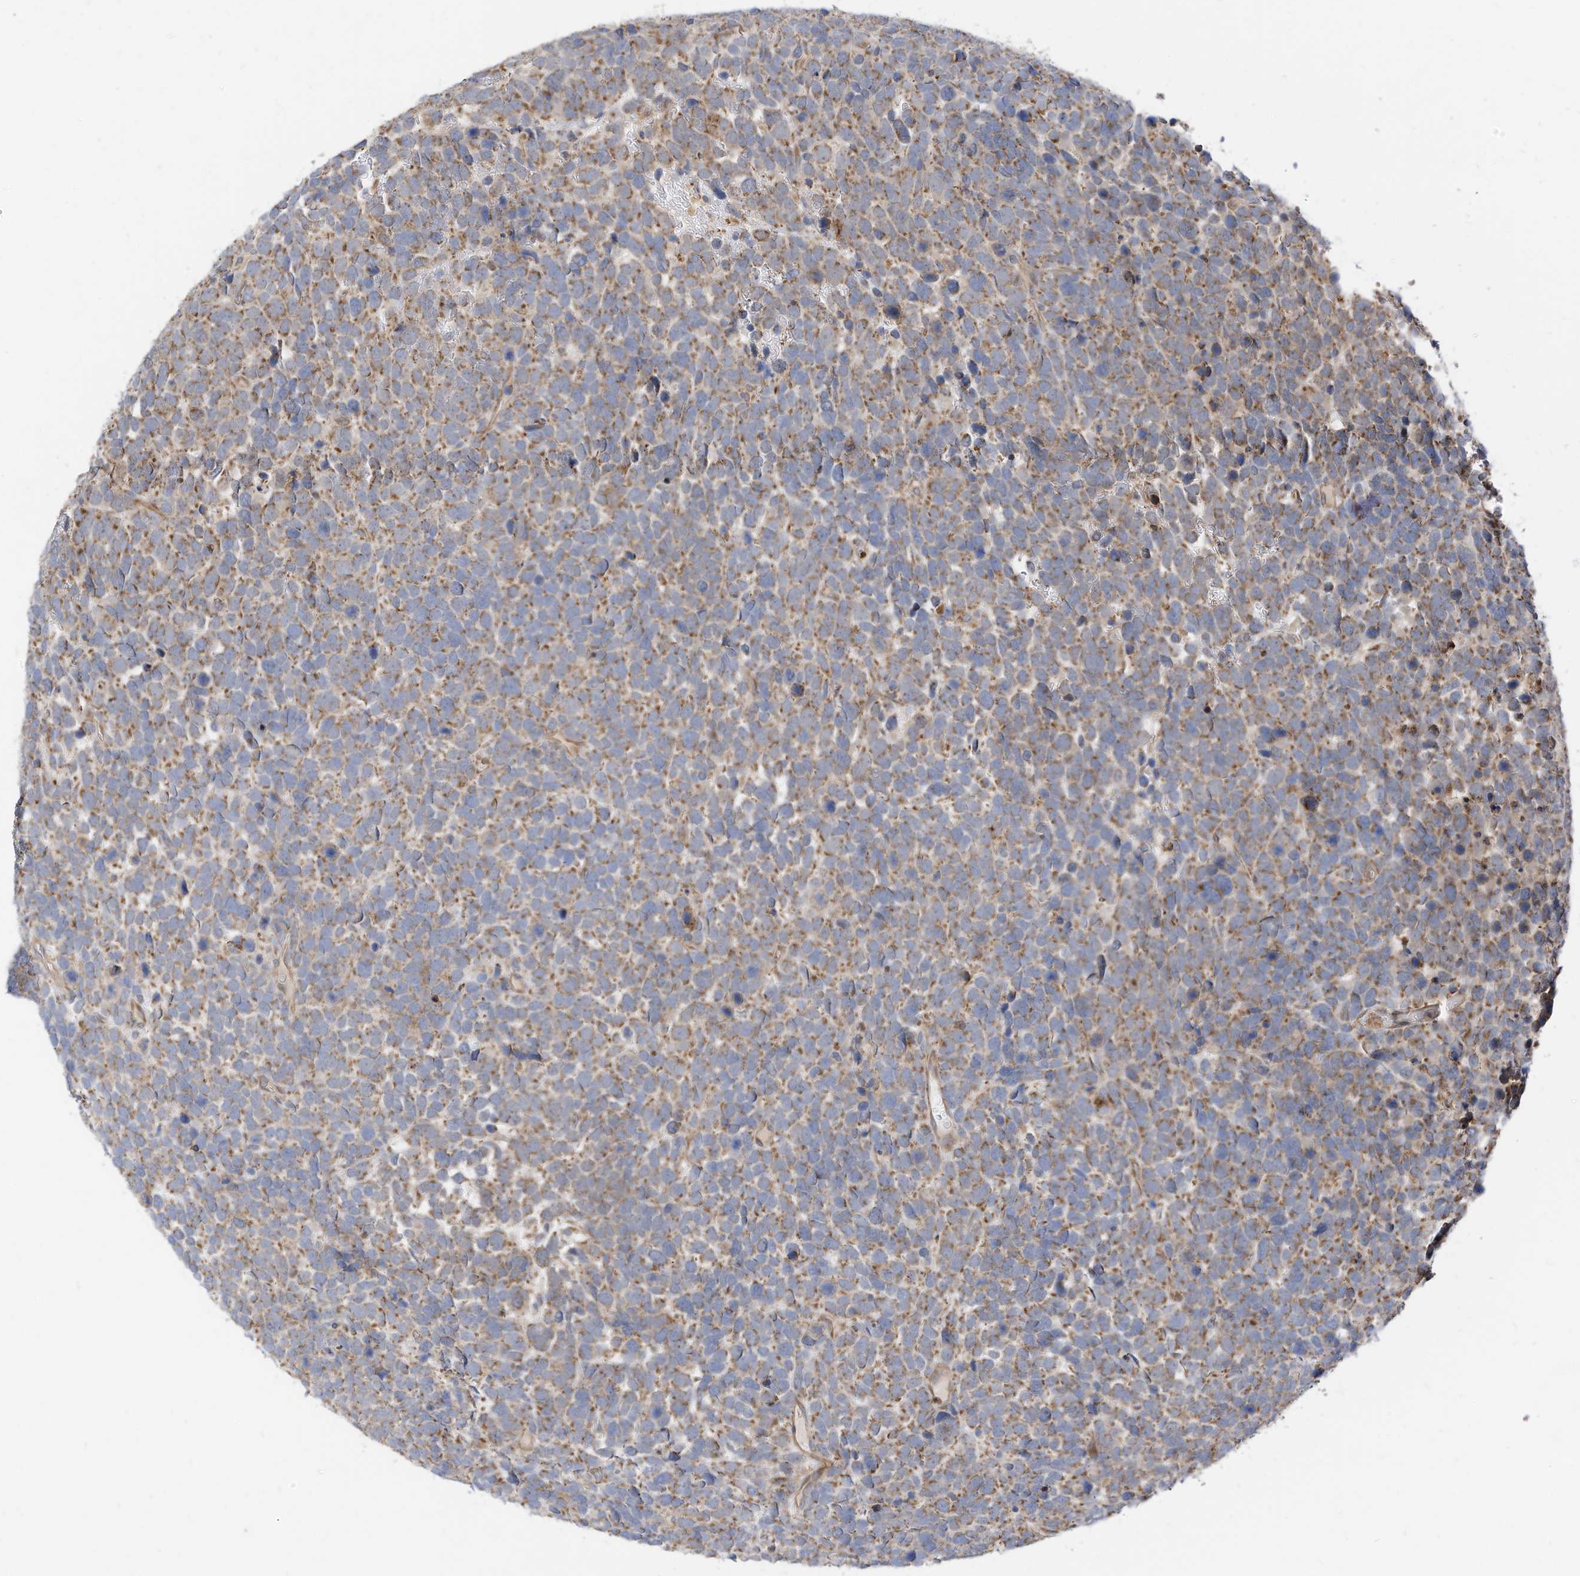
{"staining": {"intensity": "moderate", "quantity": ">75%", "location": "cytoplasmic/membranous"}, "tissue": "urothelial cancer", "cell_type": "Tumor cells", "image_type": "cancer", "snomed": [{"axis": "morphology", "description": "Urothelial carcinoma, High grade"}, {"axis": "topography", "description": "Urinary bladder"}], "caption": "An image of human high-grade urothelial carcinoma stained for a protein shows moderate cytoplasmic/membranous brown staining in tumor cells.", "gene": "METTL6", "patient": {"sex": "female", "age": 82}}